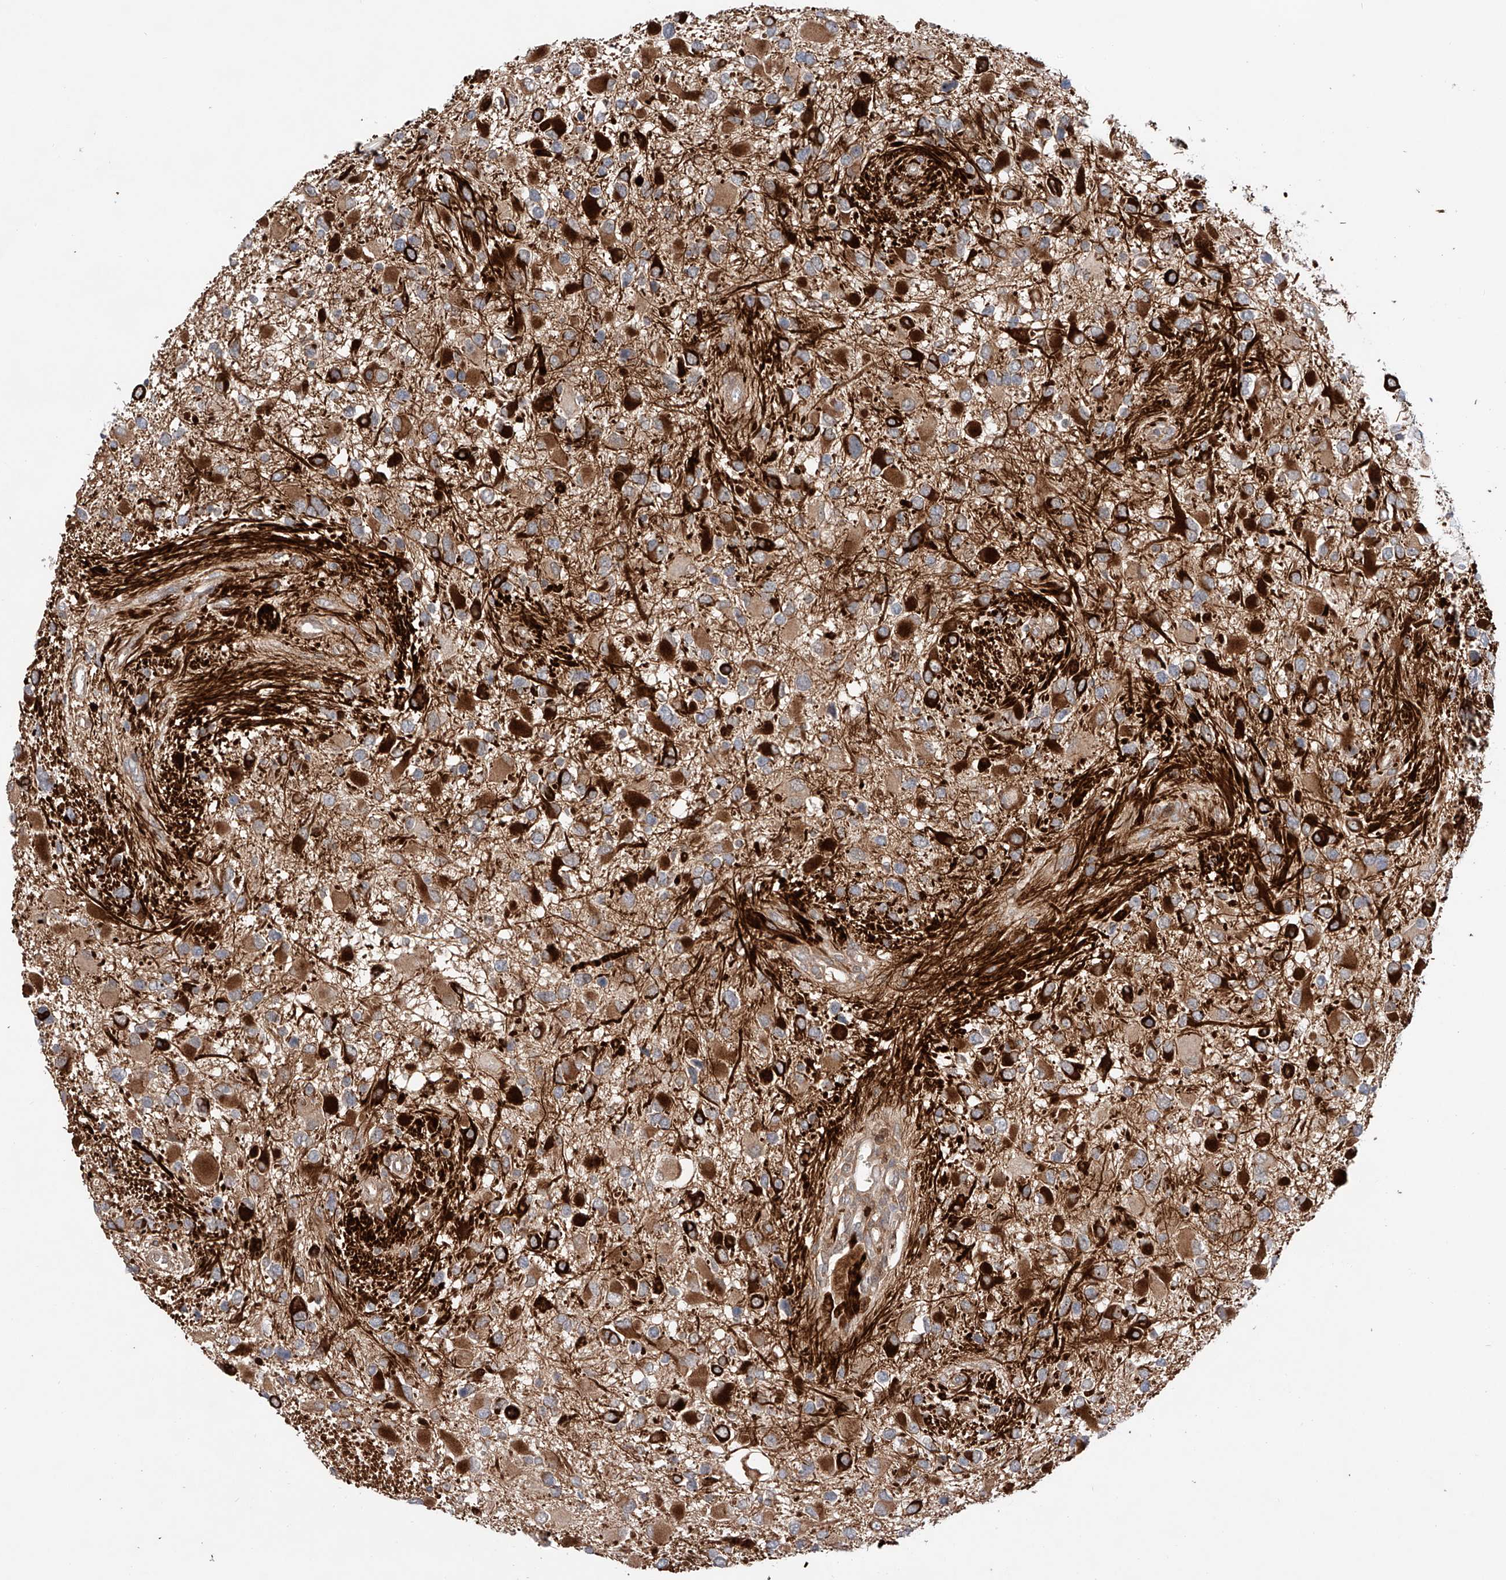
{"staining": {"intensity": "moderate", "quantity": "25%-75%", "location": "cytoplasmic/membranous"}, "tissue": "glioma", "cell_type": "Tumor cells", "image_type": "cancer", "snomed": [{"axis": "morphology", "description": "Glioma, malignant, High grade"}, {"axis": "topography", "description": "Brain"}], "caption": "A medium amount of moderate cytoplasmic/membranous positivity is seen in approximately 25%-75% of tumor cells in malignant glioma (high-grade) tissue.", "gene": "IGSF22", "patient": {"sex": "male", "age": 53}}